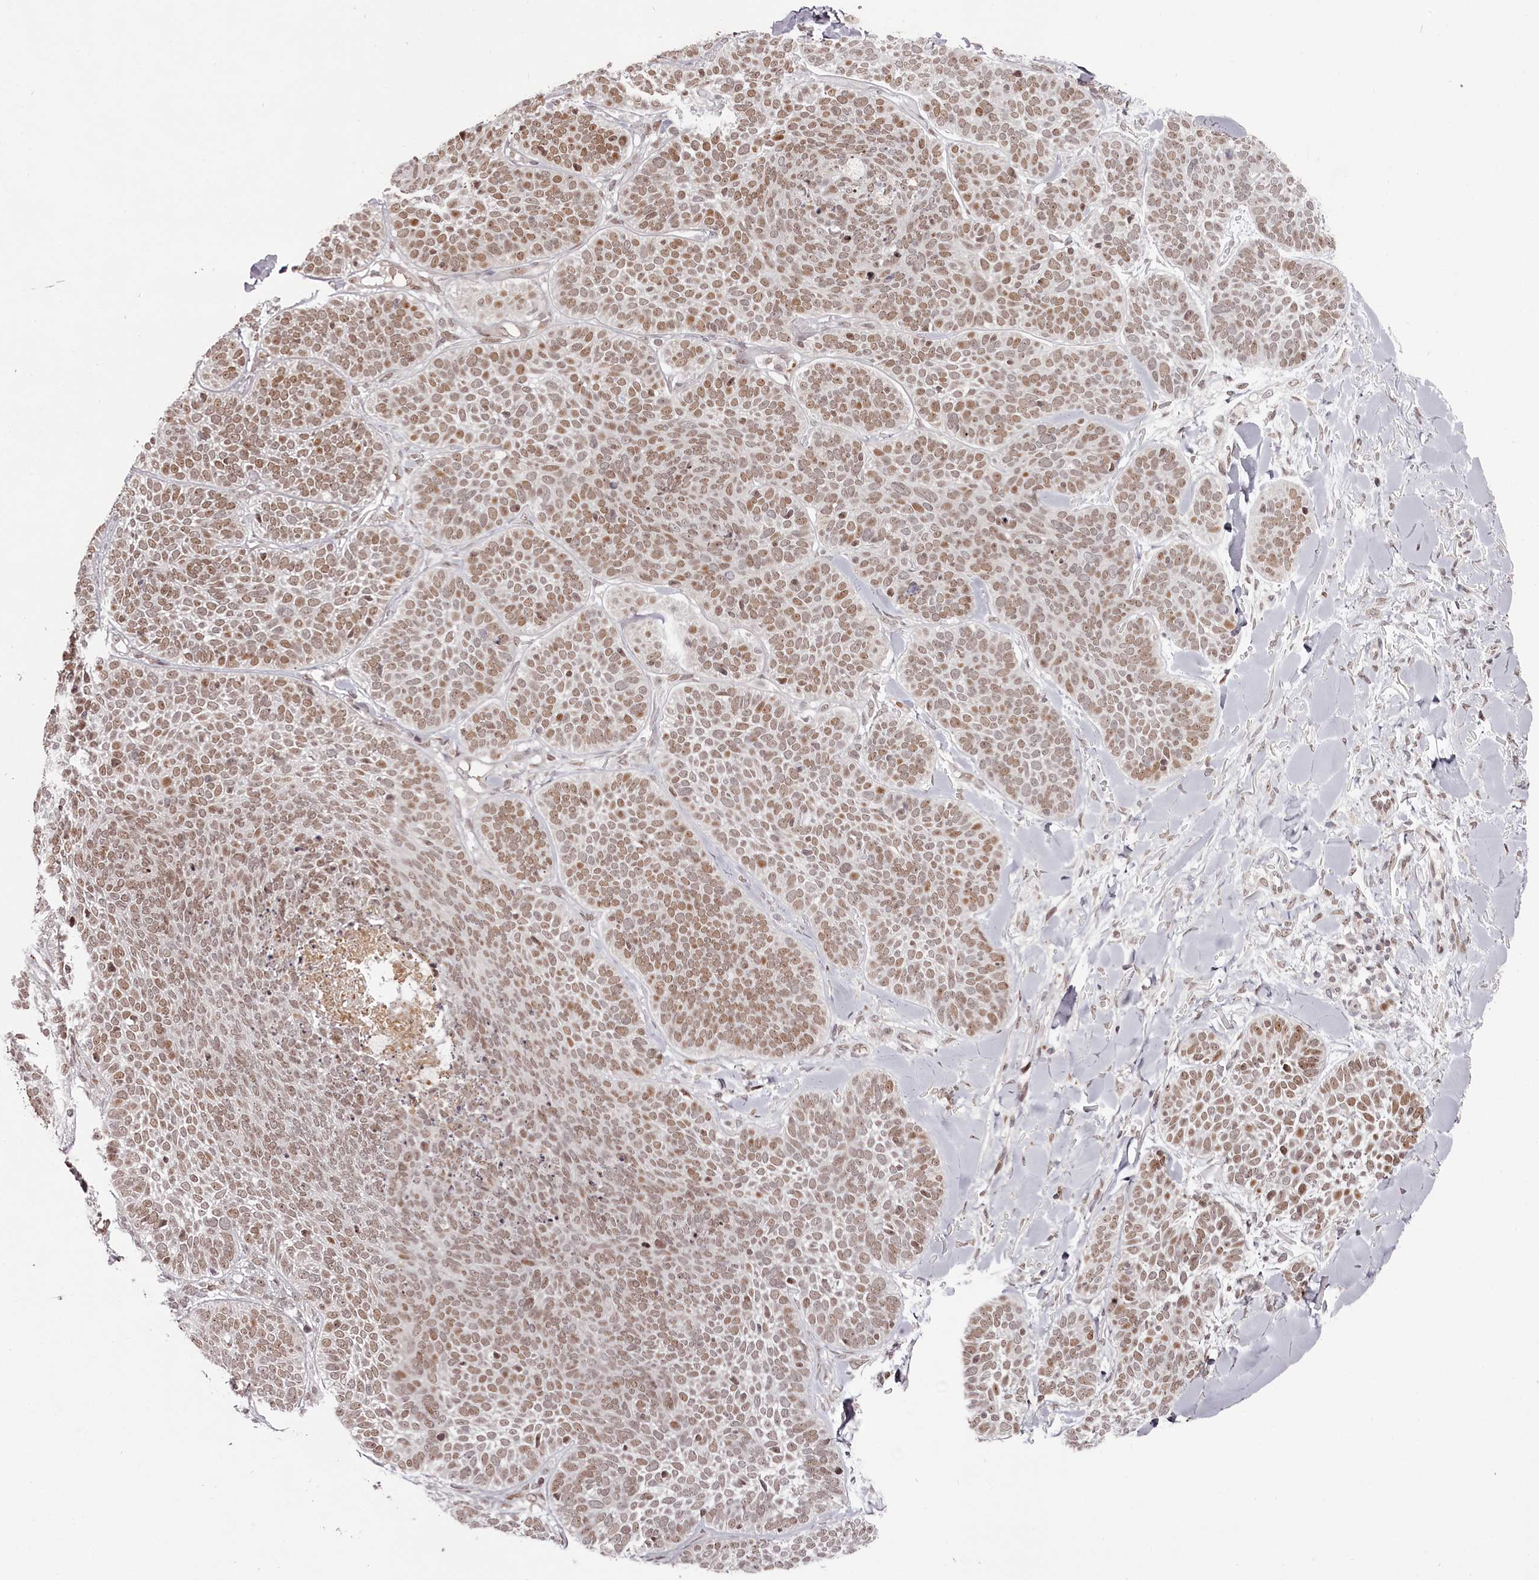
{"staining": {"intensity": "moderate", "quantity": ">75%", "location": "nuclear"}, "tissue": "skin cancer", "cell_type": "Tumor cells", "image_type": "cancer", "snomed": [{"axis": "morphology", "description": "Basal cell carcinoma"}, {"axis": "topography", "description": "Skin"}], "caption": "The image demonstrates a brown stain indicating the presence of a protein in the nuclear of tumor cells in skin cancer.", "gene": "THYN1", "patient": {"sex": "male", "age": 85}}